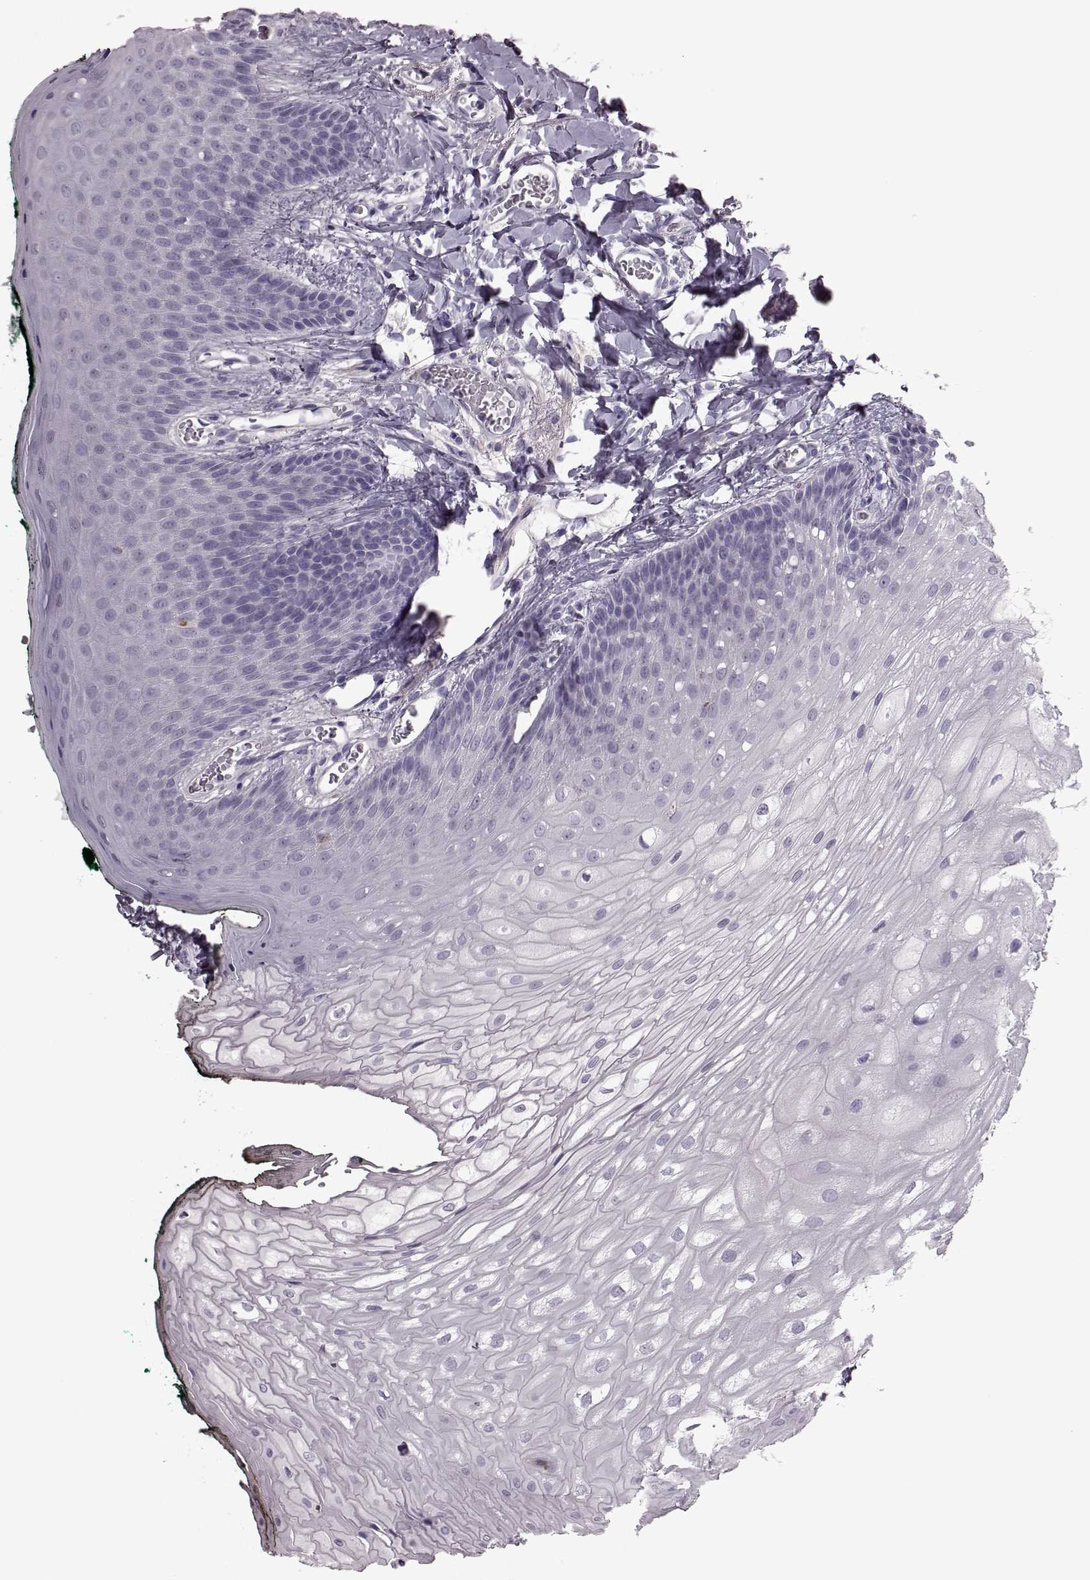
{"staining": {"intensity": "negative", "quantity": "none", "location": "none"}, "tissue": "oral mucosa", "cell_type": "Squamous epithelial cells", "image_type": "normal", "snomed": [{"axis": "morphology", "description": "Normal tissue, NOS"}, {"axis": "topography", "description": "Oral tissue"}, {"axis": "topography", "description": "Head-Neck"}], "caption": "Photomicrograph shows no significant protein expression in squamous epithelial cells of unremarkable oral mucosa. Nuclei are stained in blue.", "gene": "SNTG1", "patient": {"sex": "female", "age": 68}}